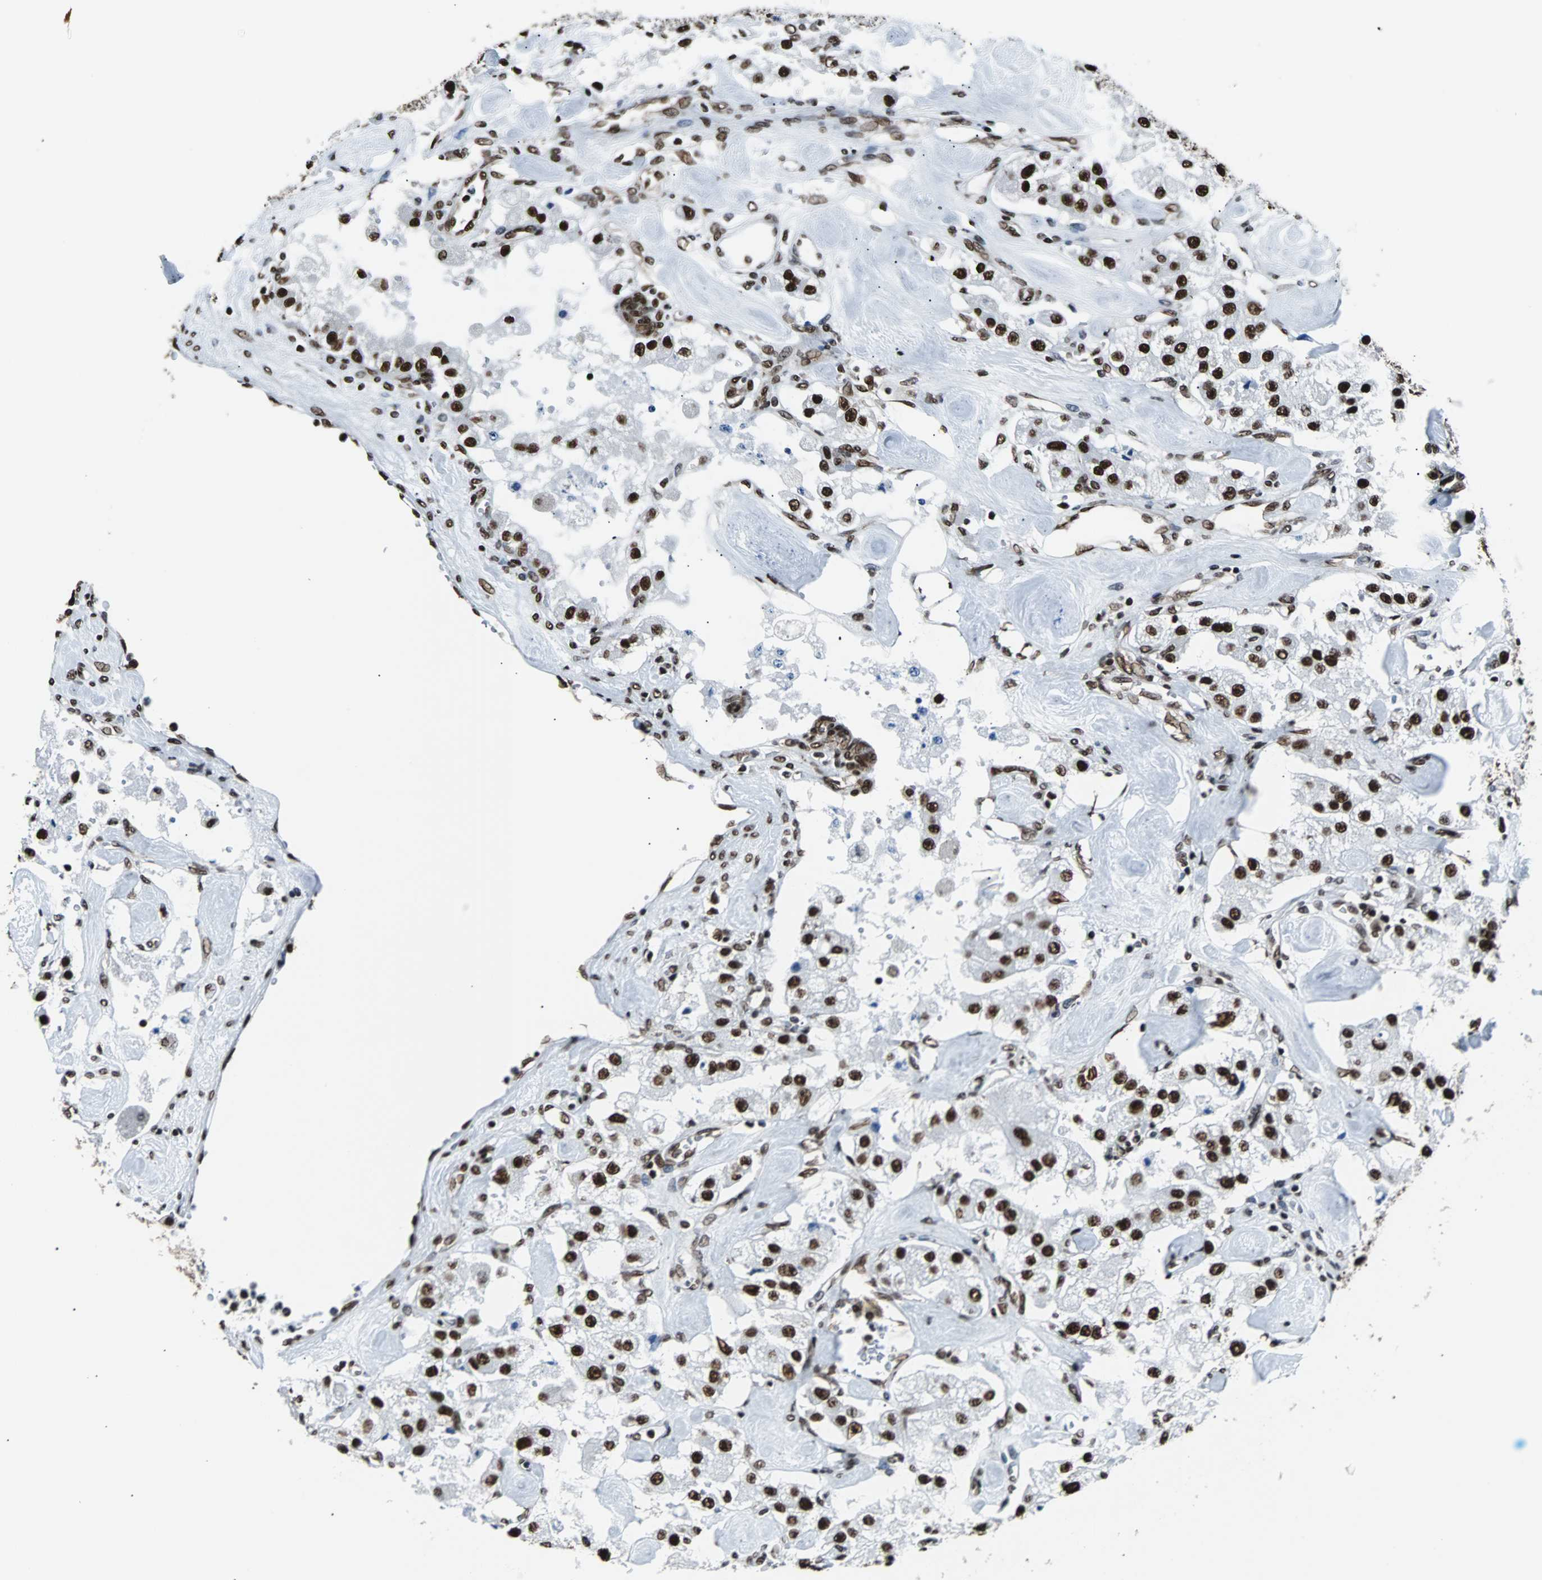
{"staining": {"intensity": "strong", "quantity": ">75%", "location": "nuclear"}, "tissue": "carcinoid", "cell_type": "Tumor cells", "image_type": "cancer", "snomed": [{"axis": "morphology", "description": "Carcinoid, malignant, NOS"}, {"axis": "topography", "description": "Pancreas"}], "caption": "Protein staining of malignant carcinoid tissue reveals strong nuclear staining in approximately >75% of tumor cells. (DAB (3,3'-diaminobenzidine) IHC with brightfield microscopy, high magnification).", "gene": "FUBP1", "patient": {"sex": "male", "age": 41}}